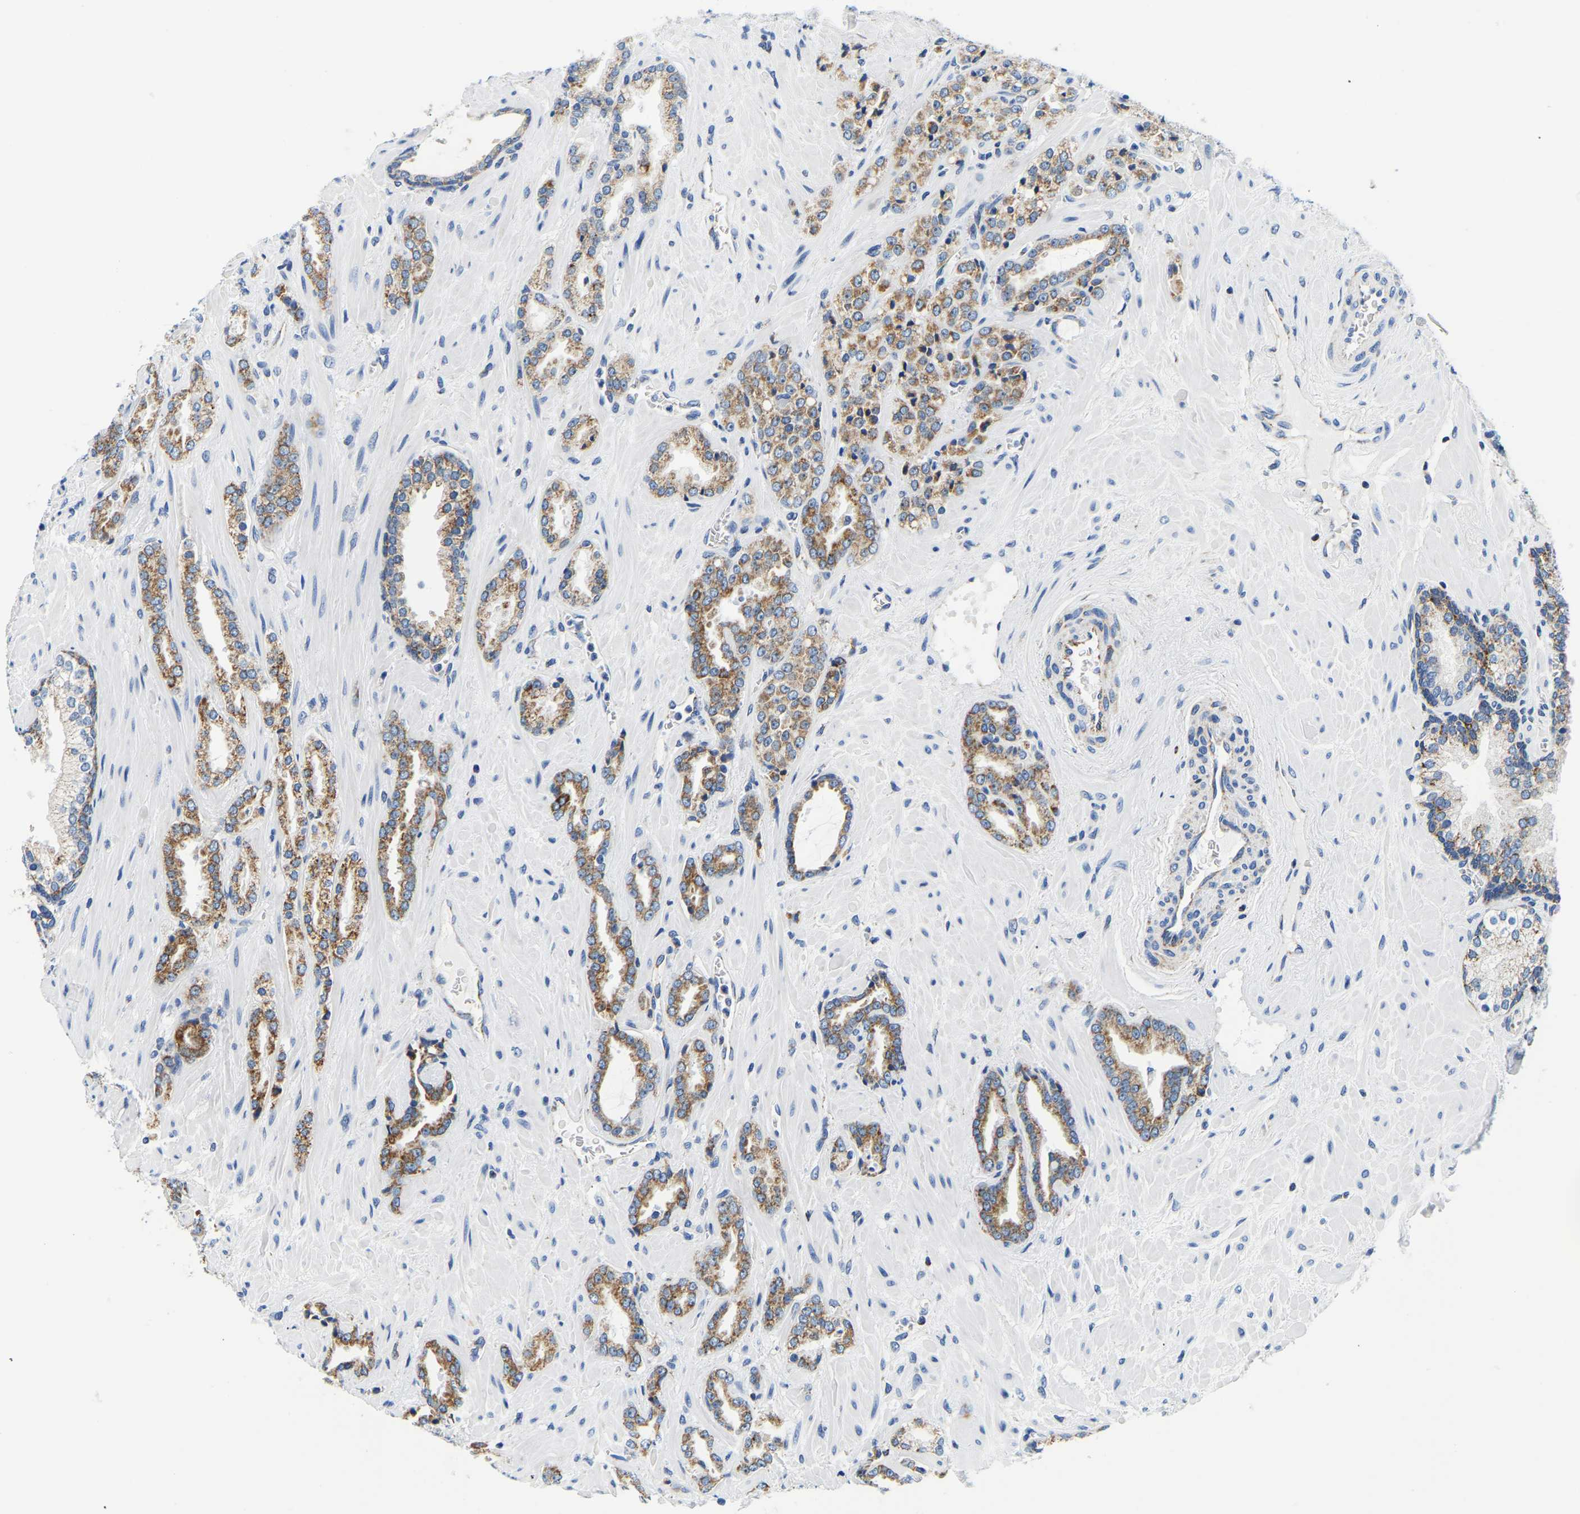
{"staining": {"intensity": "moderate", "quantity": ">75%", "location": "cytoplasmic/membranous"}, "tissue": "prostate cancer", "cell_type": "Tumor cells", "image_type": "cancer", "snomed": [{"axis": "morphology", "description": "Adenocarcinoma, High grade"}, {"axis": "topography", "description": "Prostate"}], "caption": "High-power microscopy captured an immunohistochemistry (IHC) image of prostate adenocarcinoma (high-grade), revealing moderate cytoplasmic/membranous positivity in approximately >75% of tumor cells. Using DAB (3,3'-diaminobenzidine) (brown) and hematoxylin (blue) stains, captured at high magnification using brightfield microscopy.", "gene": "SFXN1", "patient": {"sex": "male", "age": 64}}